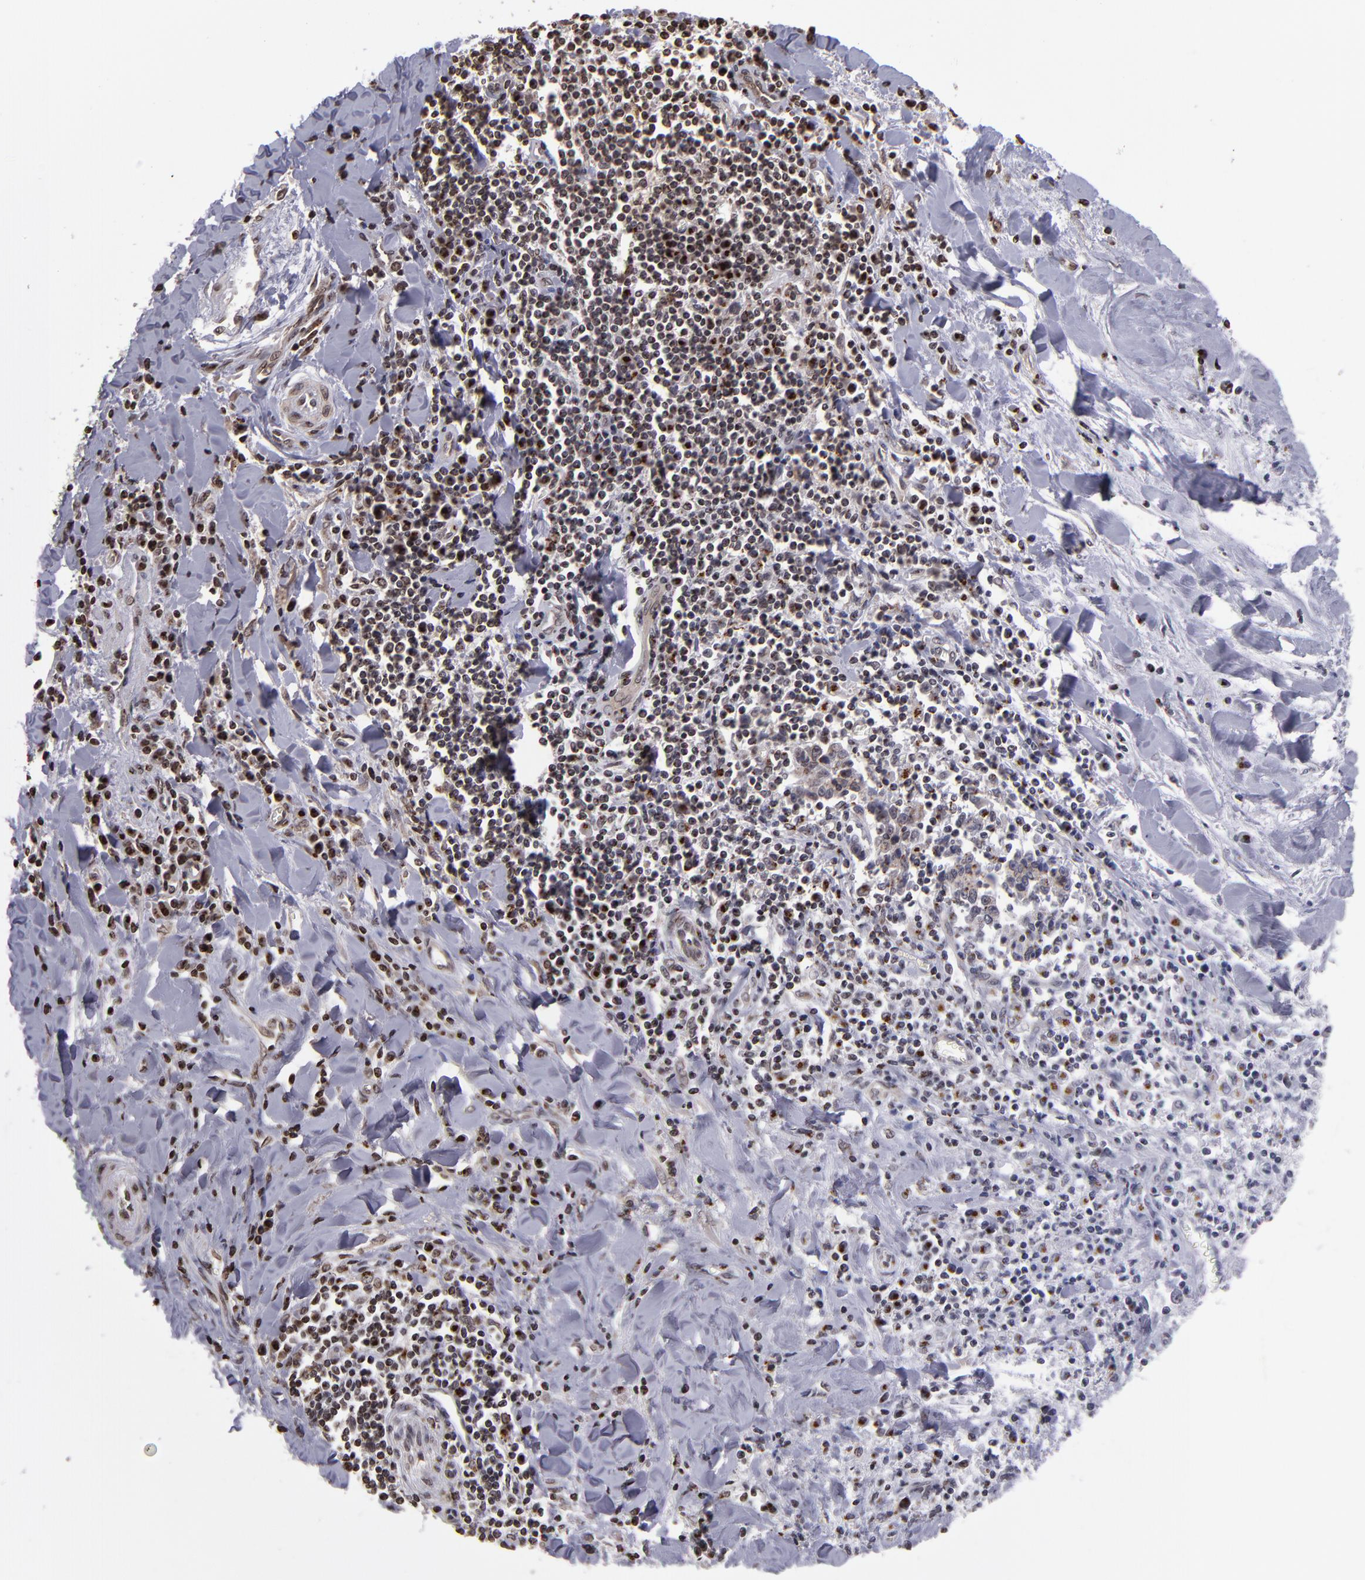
{"staining": {"intensity": "moderate", "quantity": ">75%", "location": "cytoplasmic/membranous,nuclear"}, "tissue": "liver cancer", "cell_type": "Tumor cells", "image_type": "cancer", "snomed": [{"axis": "morphology", "description": "Cholangiocarcinoma"}, {"axis": "topography", "description": "Liver"}], "caption": "Immunohistochemistry (IHC) photomicrograph of liver cancer stained for a protein (brown), which exhibits medium levels of moderate cytoplasmic/membranous and nuclear expression in approximately >75% of tumor cells.", "gene": "CSDC2", "patient": {"sex": "male", "age": 57}}